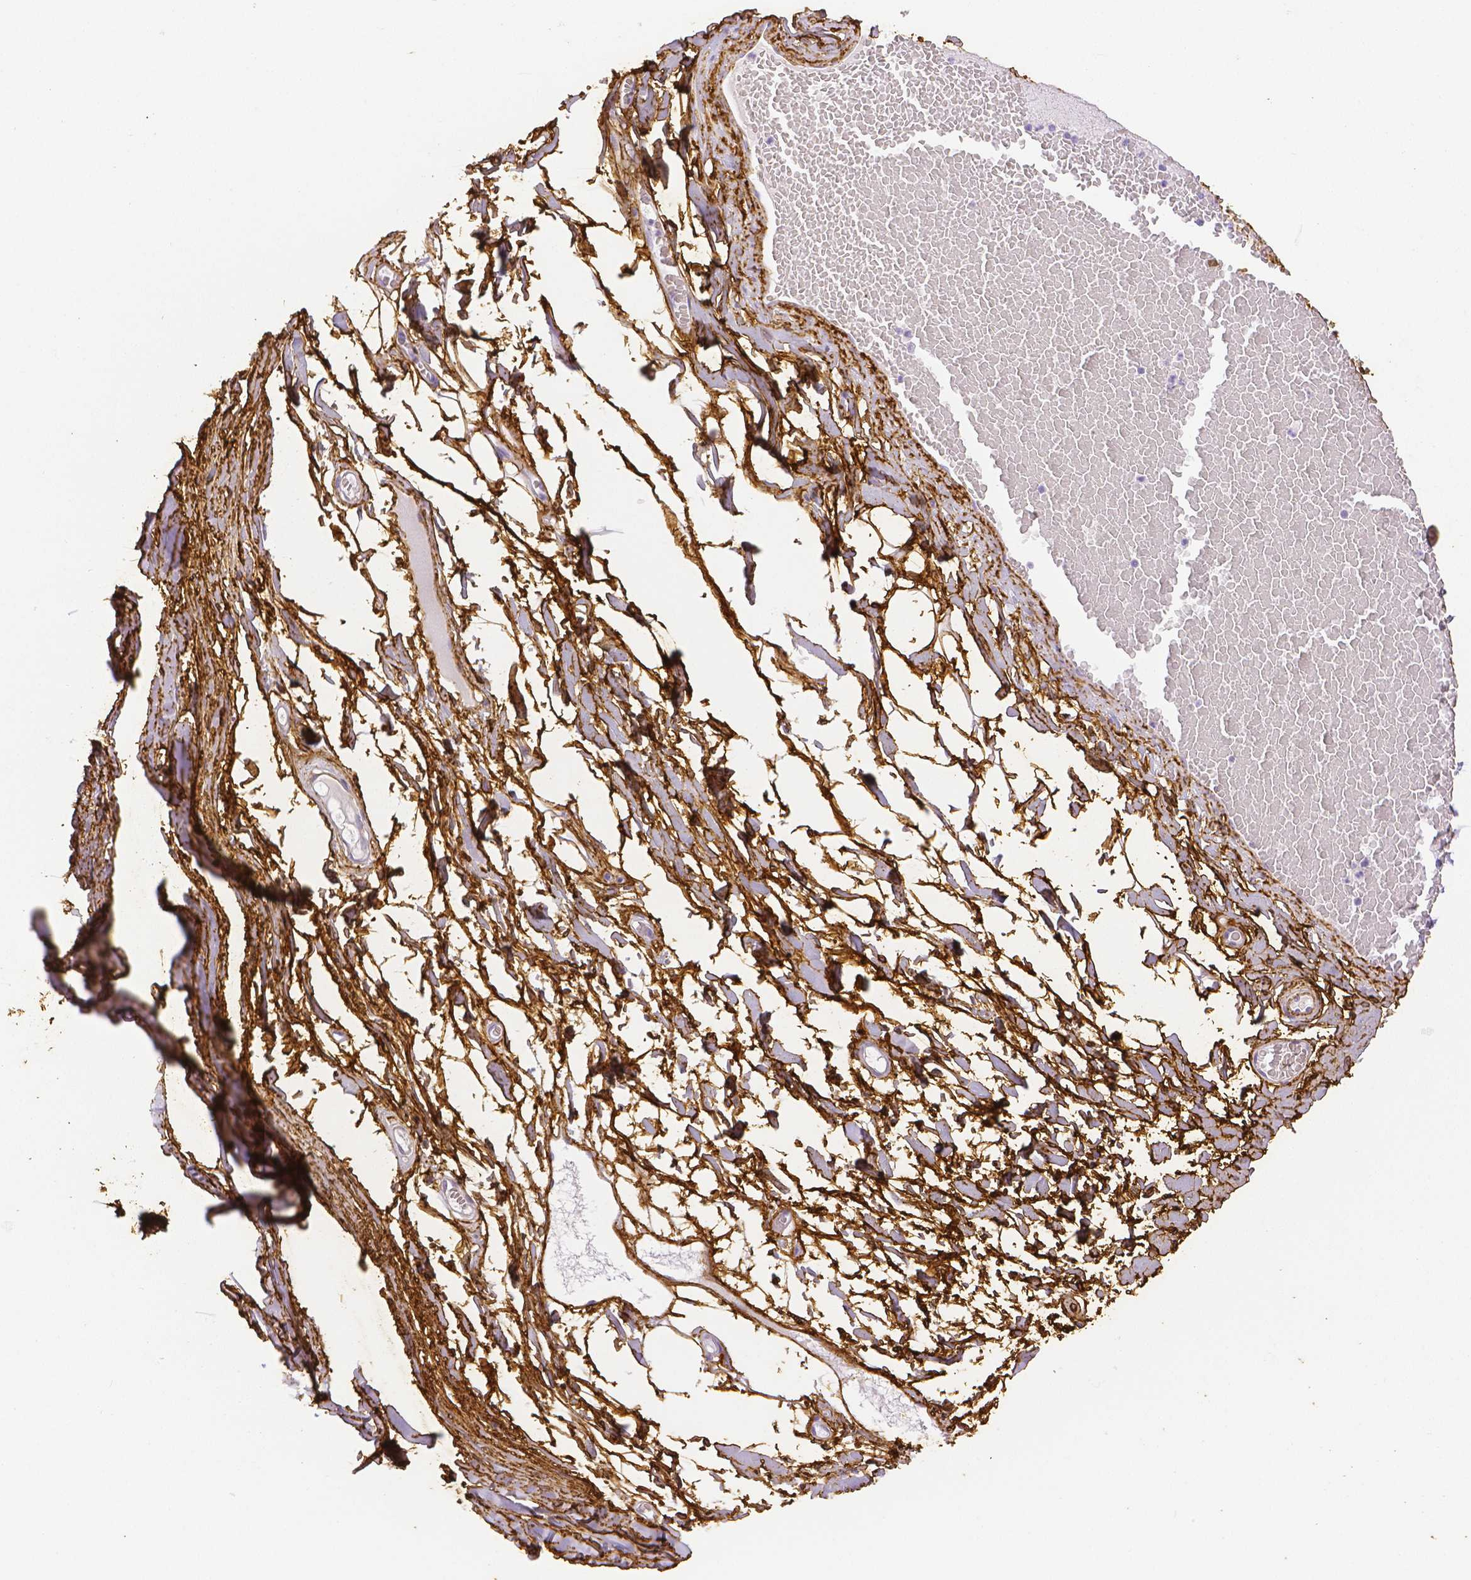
{"staining": {"intensity": "strong", "quantity": ">75%", "location": "cytoplasmic/membranous"}, "tissue": "adipose tissue", "cell_type": "Adipocytes", "image_type": "normal", "snomed": [{"axis": "morphology", "description": "Normal tissue, NOS"}, {"axis": "topography", "description": "Lymph node"}, {"axis": "topography", "description": "Cartilage tissue"}, {"axis": "topography", "description": "Nasopharynx"}], "caption": "Immunohistochemical staining of unremarkable human adipose tissue shows strong cytoplasmic/membranous protein staining in approximately >75% of adipocytes.", "gene": "FBN1", "patient": {"sex": "male", "age": 63}}